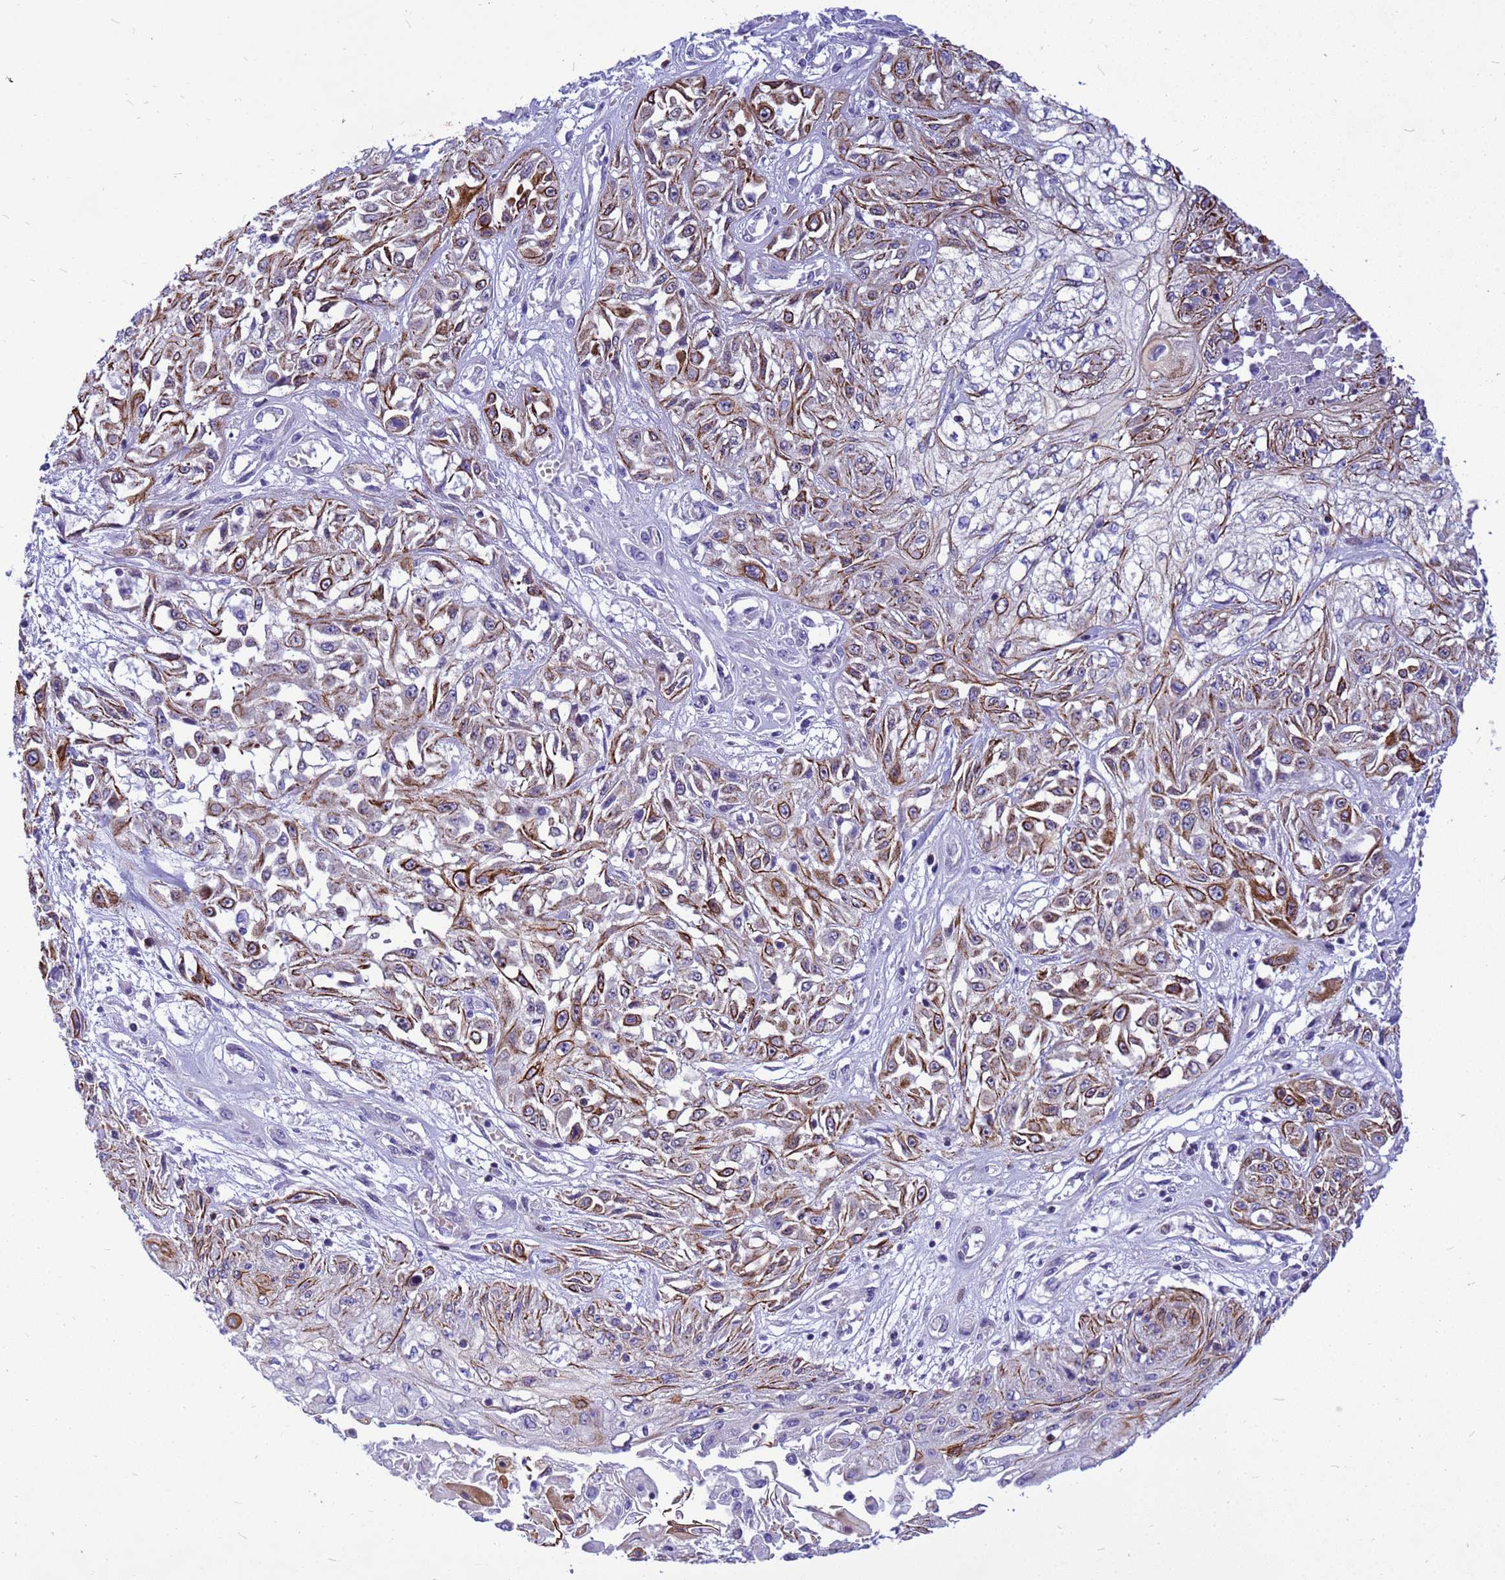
{"staining": {"intensity": "moderate", "quantity": ">75%", "location": "cytoplasmic/membranous"}, "tissue": "skin cancer", "cell_type": "Tumor cells", "image_type": "cancer", "snomed": [{"axis": "morphology", "description": "Squamous cell carcinoma, NOS"}, {"axis": "morphology", "description": "Squamous cell carcinoma, metastatic, NOS"}, {"axis": "topography", "description": "Skin"}, {"axis": "topography", "description": "Lymph node"}], "caption": "Human skin metastatic squamous cell carcinoma stained for a protein (brown) reveals moderate cytoplasmic/membranous positive expression in approximately >75% of tumor cells.", "gene": "ADAMTS7", "patient": {"sex": "male", "age": 75}}